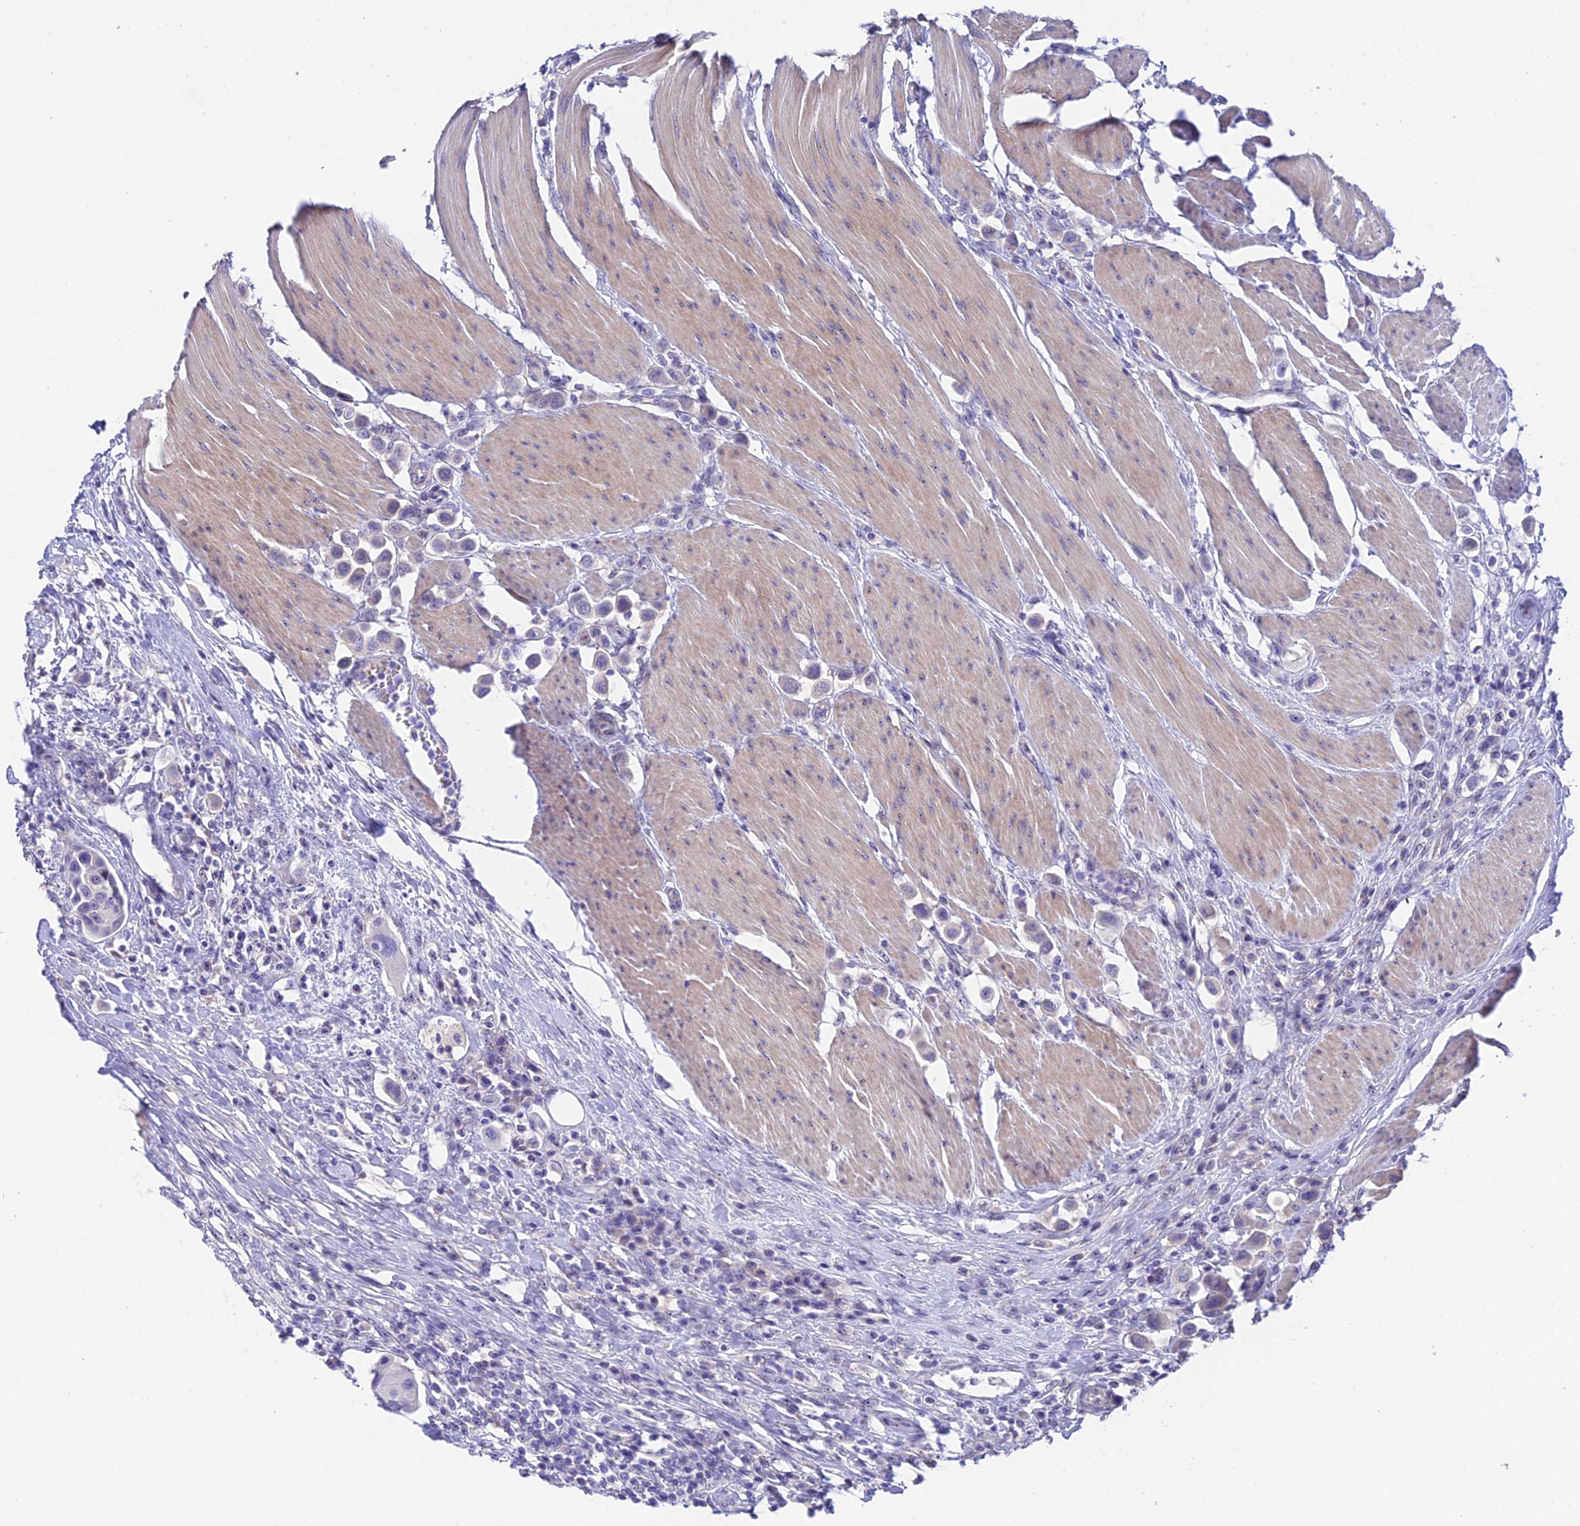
{"staining": {"intensity": "negative", "quantity": "none", "location": "none"}, "tissue": "urothelial cancer", "cell_type": "Tumor cells", "image_type": "cancer", "snomed": [{"axis": "morphology", "description": "Urothelial carcinoma, High grade"}, {"axis": "topography", "description": "Urinary bladder"}], "caption": "High magnification brightfield microscopy of urothelial cancer stained with DAB (3,3'-diaminobenzidine) (brown) and counterstained with hematoxylin (blue): tumor cells show no significant expression. (DAB (3,3'-diaminobenzidine) immunohistochemistry (IHC) visualized using brightfield microscopy, high magnification).", "gene": "DUSP29", "patient": {"sex": "male", "age": 50}}